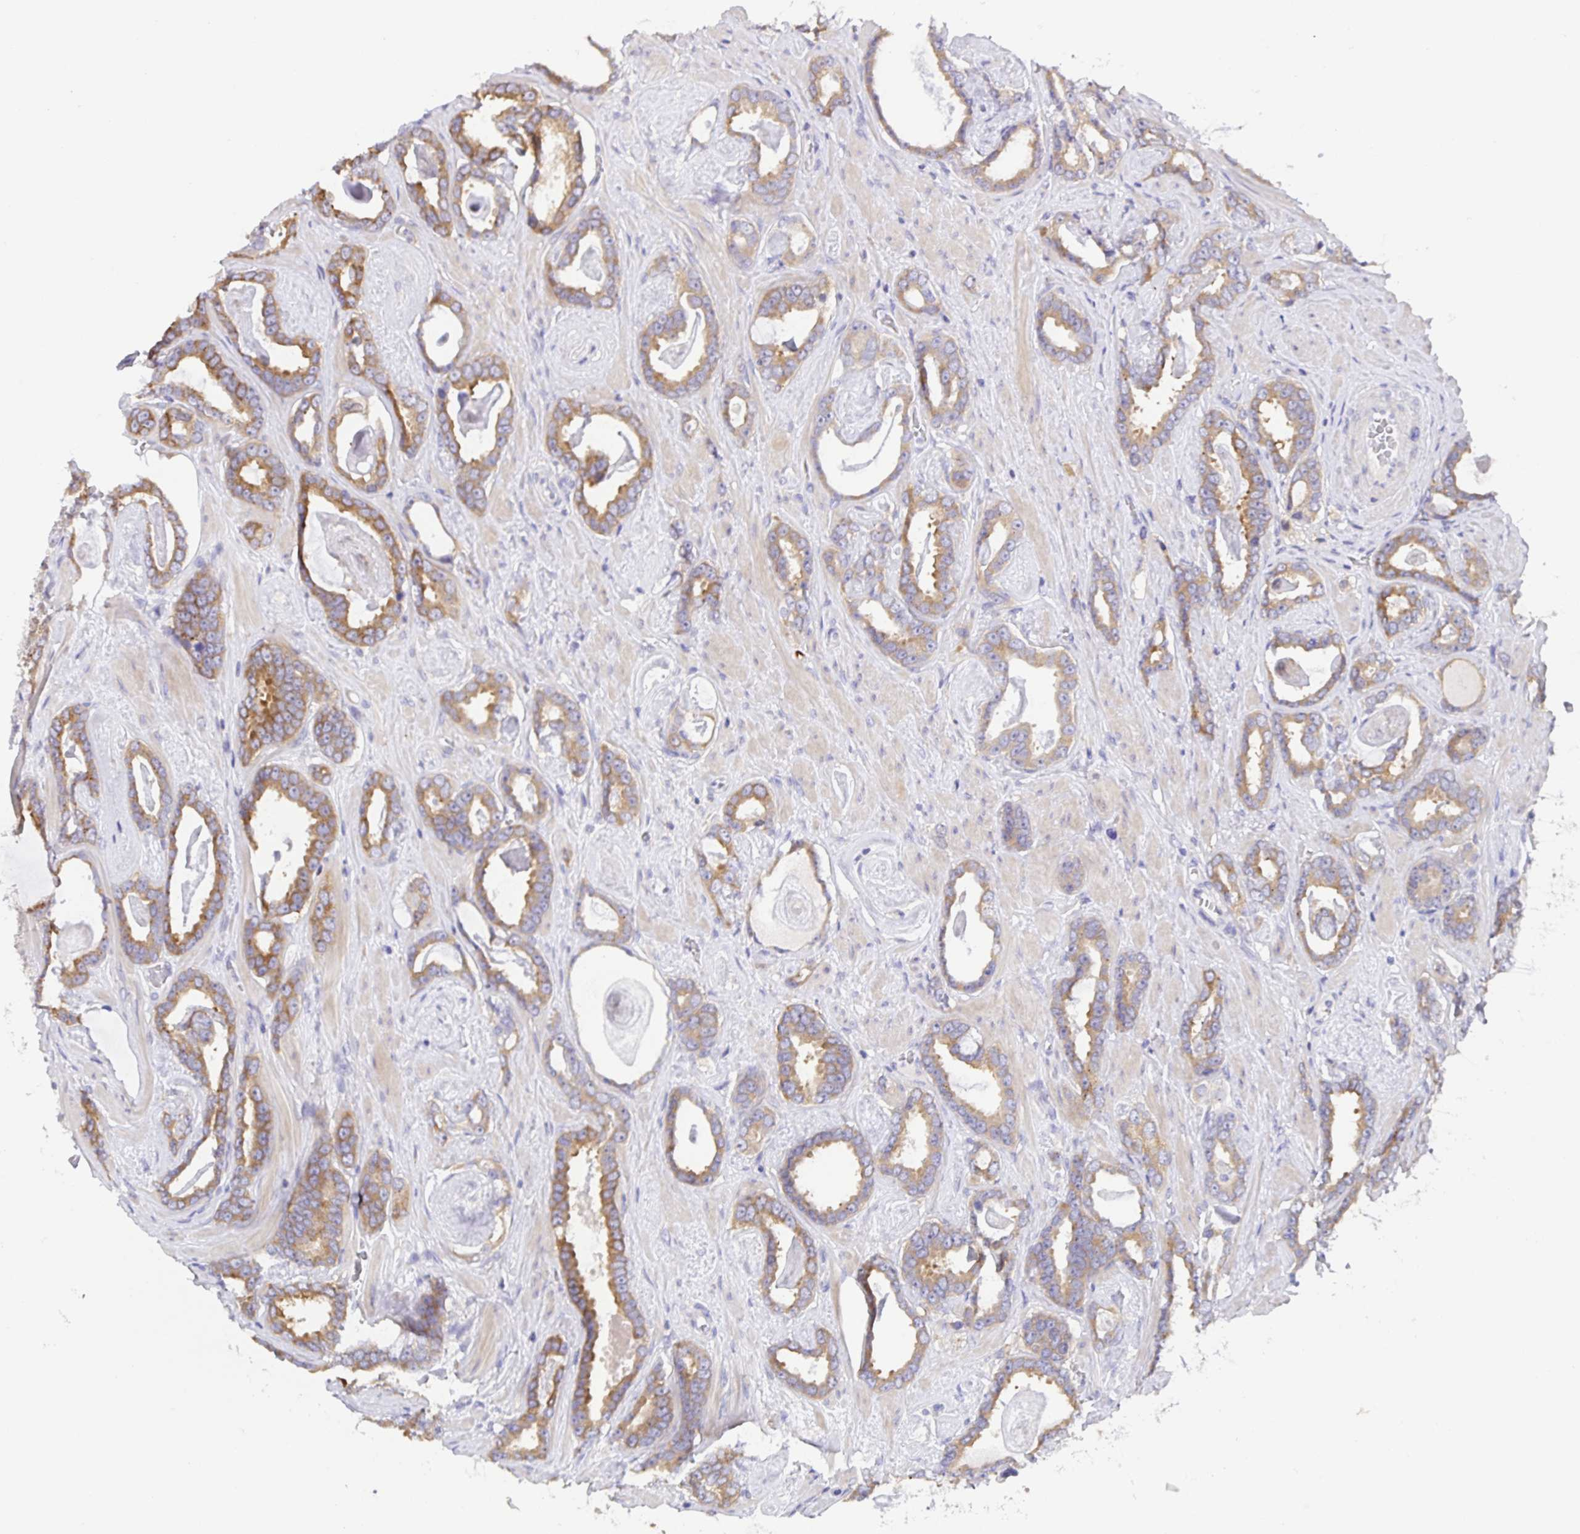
{"staining": {"intensity": "moderate", "quantity": "25%-75%", "location": "cytoplasmic/membranous"}, "tissue": "prostate cancer", "cell_type": "Tumor cells", "image_type": "cancer", "snomed": [{"axis": "morphology", "description": "Adenocarcinoma, High grade"}, {"axis": "topography", "description": "Prostate"}], "caption": "A medium amount of moderate cytoplasmic/membranous staining is seen in about 25%-75% of tumor cells in high-grade adenocarcinoma (prostate) tissue. (brown staining indicates protein expression, while blue staining denotes nuclei).", "gene": "PRR36", "patient": {"sex": "male", "age": 63}}